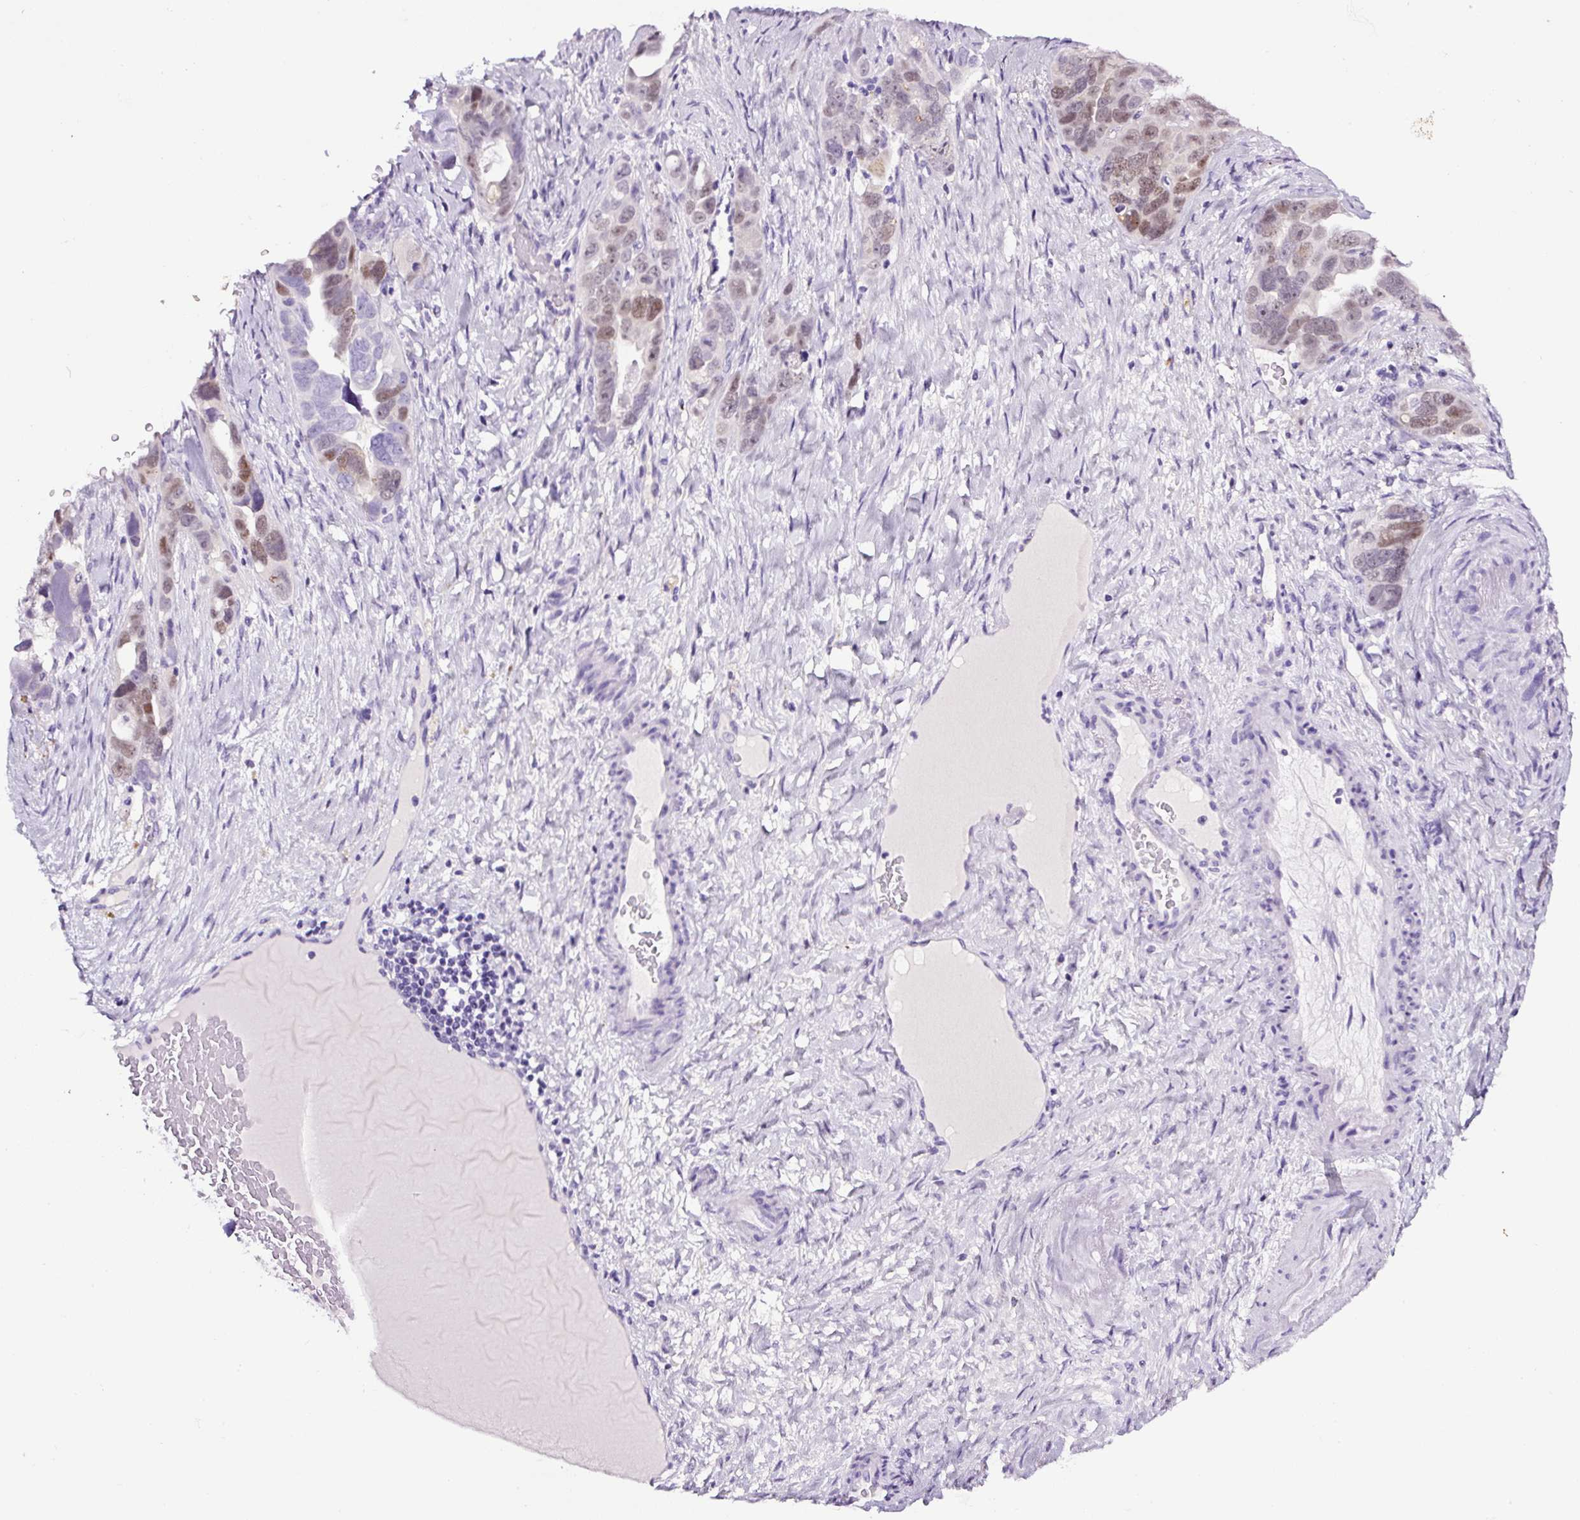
{"staining": {"intensity": "moderate", "quantity": ">75%", "location": "nuclear"}, "tissue": "ovarian cancer", "cell_type": "Tumor cells", "image_type": "cancer", "snomed": [{"axis": "morphology", "description": "Cystadenocarcinoma, serous, NOS"}, {"axis": "topography", "description": "Ovary"}], "caption": "A brown stain shows moderate nuclear expression of a protein in human serous cystadenocarcinoma (ovarian) tumor cells. The protein of interest is shown in brown color, while the nuclei are stained blue.", "gene": "SP8", "patient": {"sex": "female", "age": 63}}